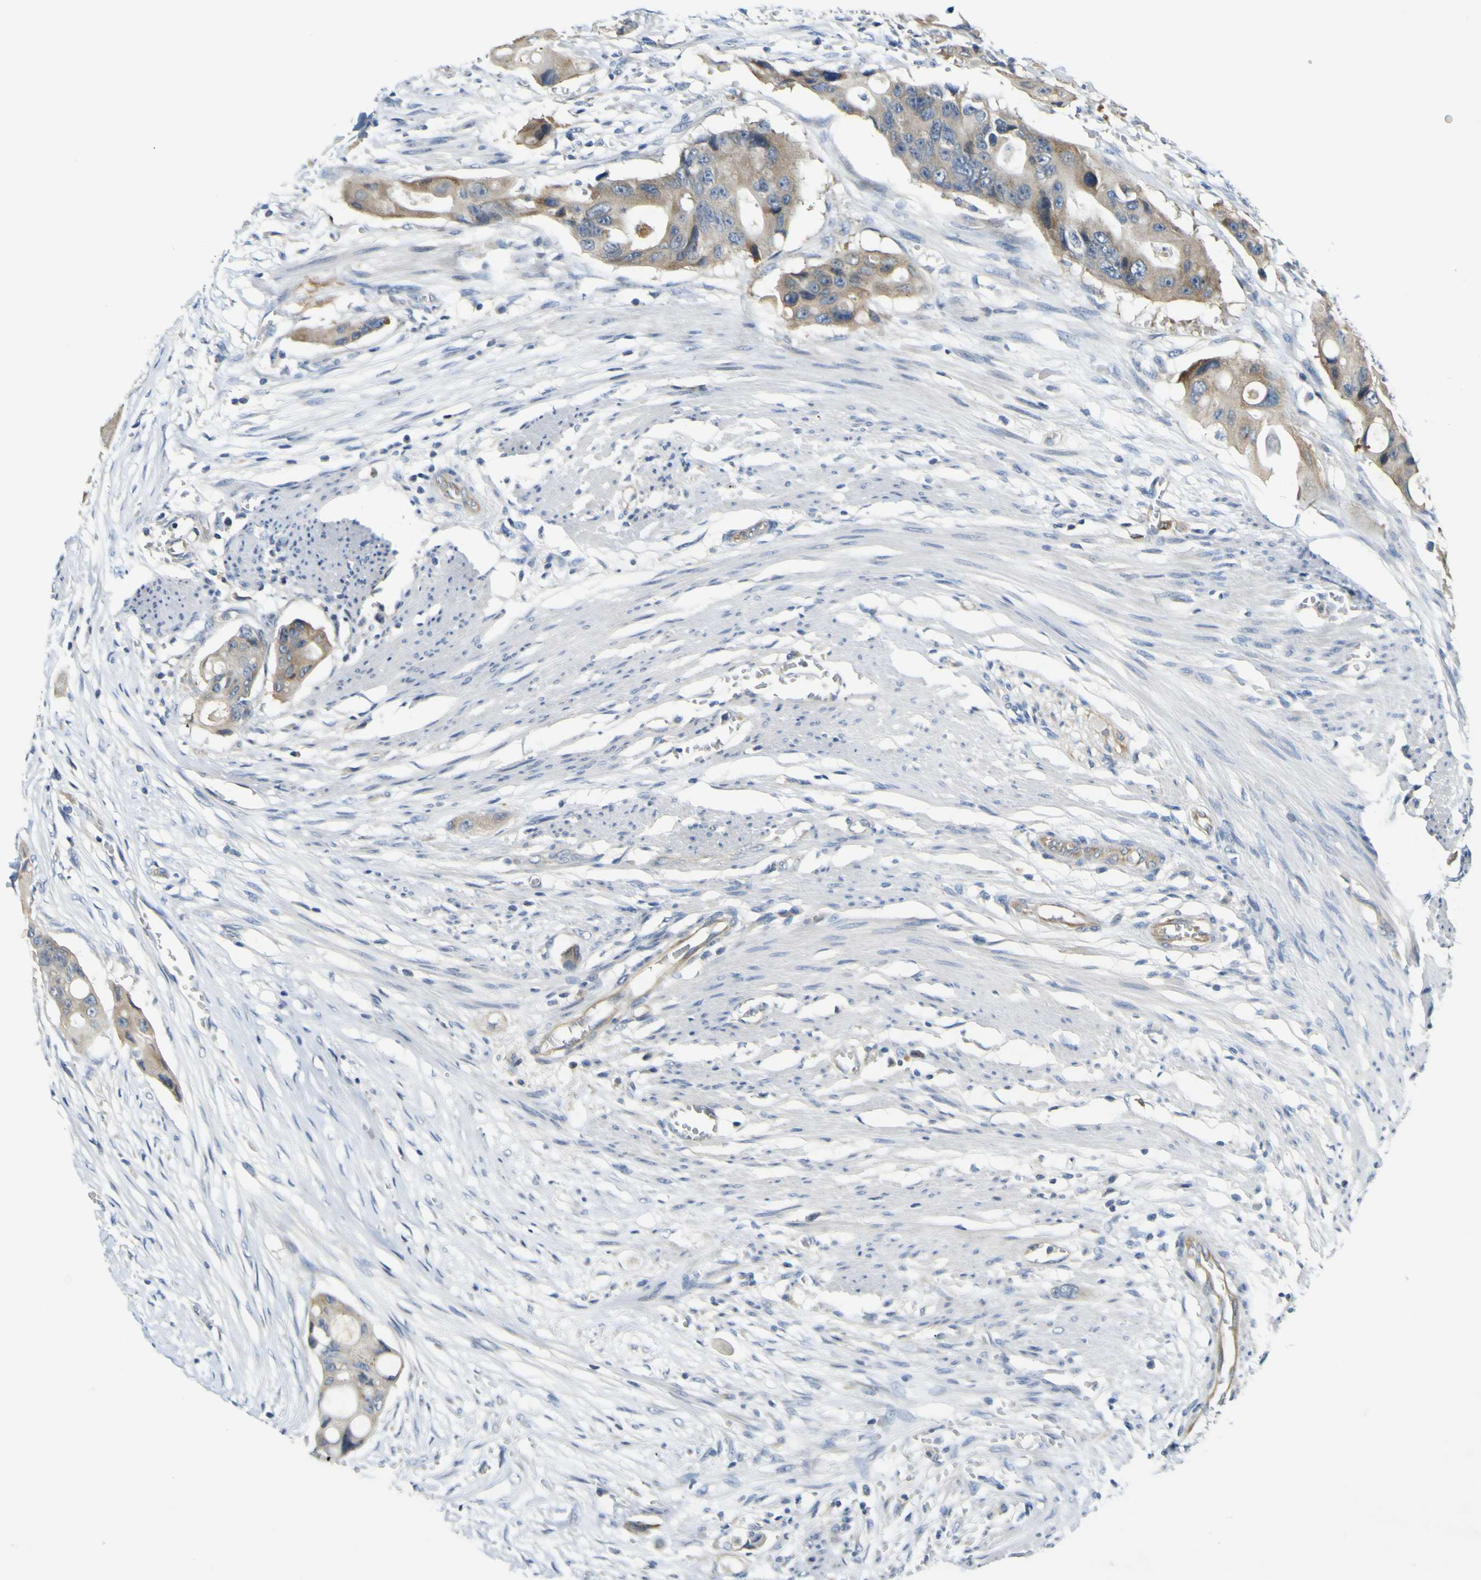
{"staining": {"intensity": "weak", "quantity": ">75%", "location": "cytoplasmic/membranous"}, "tissue": "colorectal cancer", "cell_type": "Tumor cells", "image_type": "cancer", "snomed": [{"axis": "morphology", "description": "Adenocarcinoma, NOS"}, {"axis": "topography", "description": "Colon"}], "caption": "Protein staining of adenocarcinoma (colorectal) tissue exhibits weak cytoplasmic/membranous expression in approximately >75% of tumor cells.", "gene": "LDLR", "patient": {"sex": "female", "age": 57}}